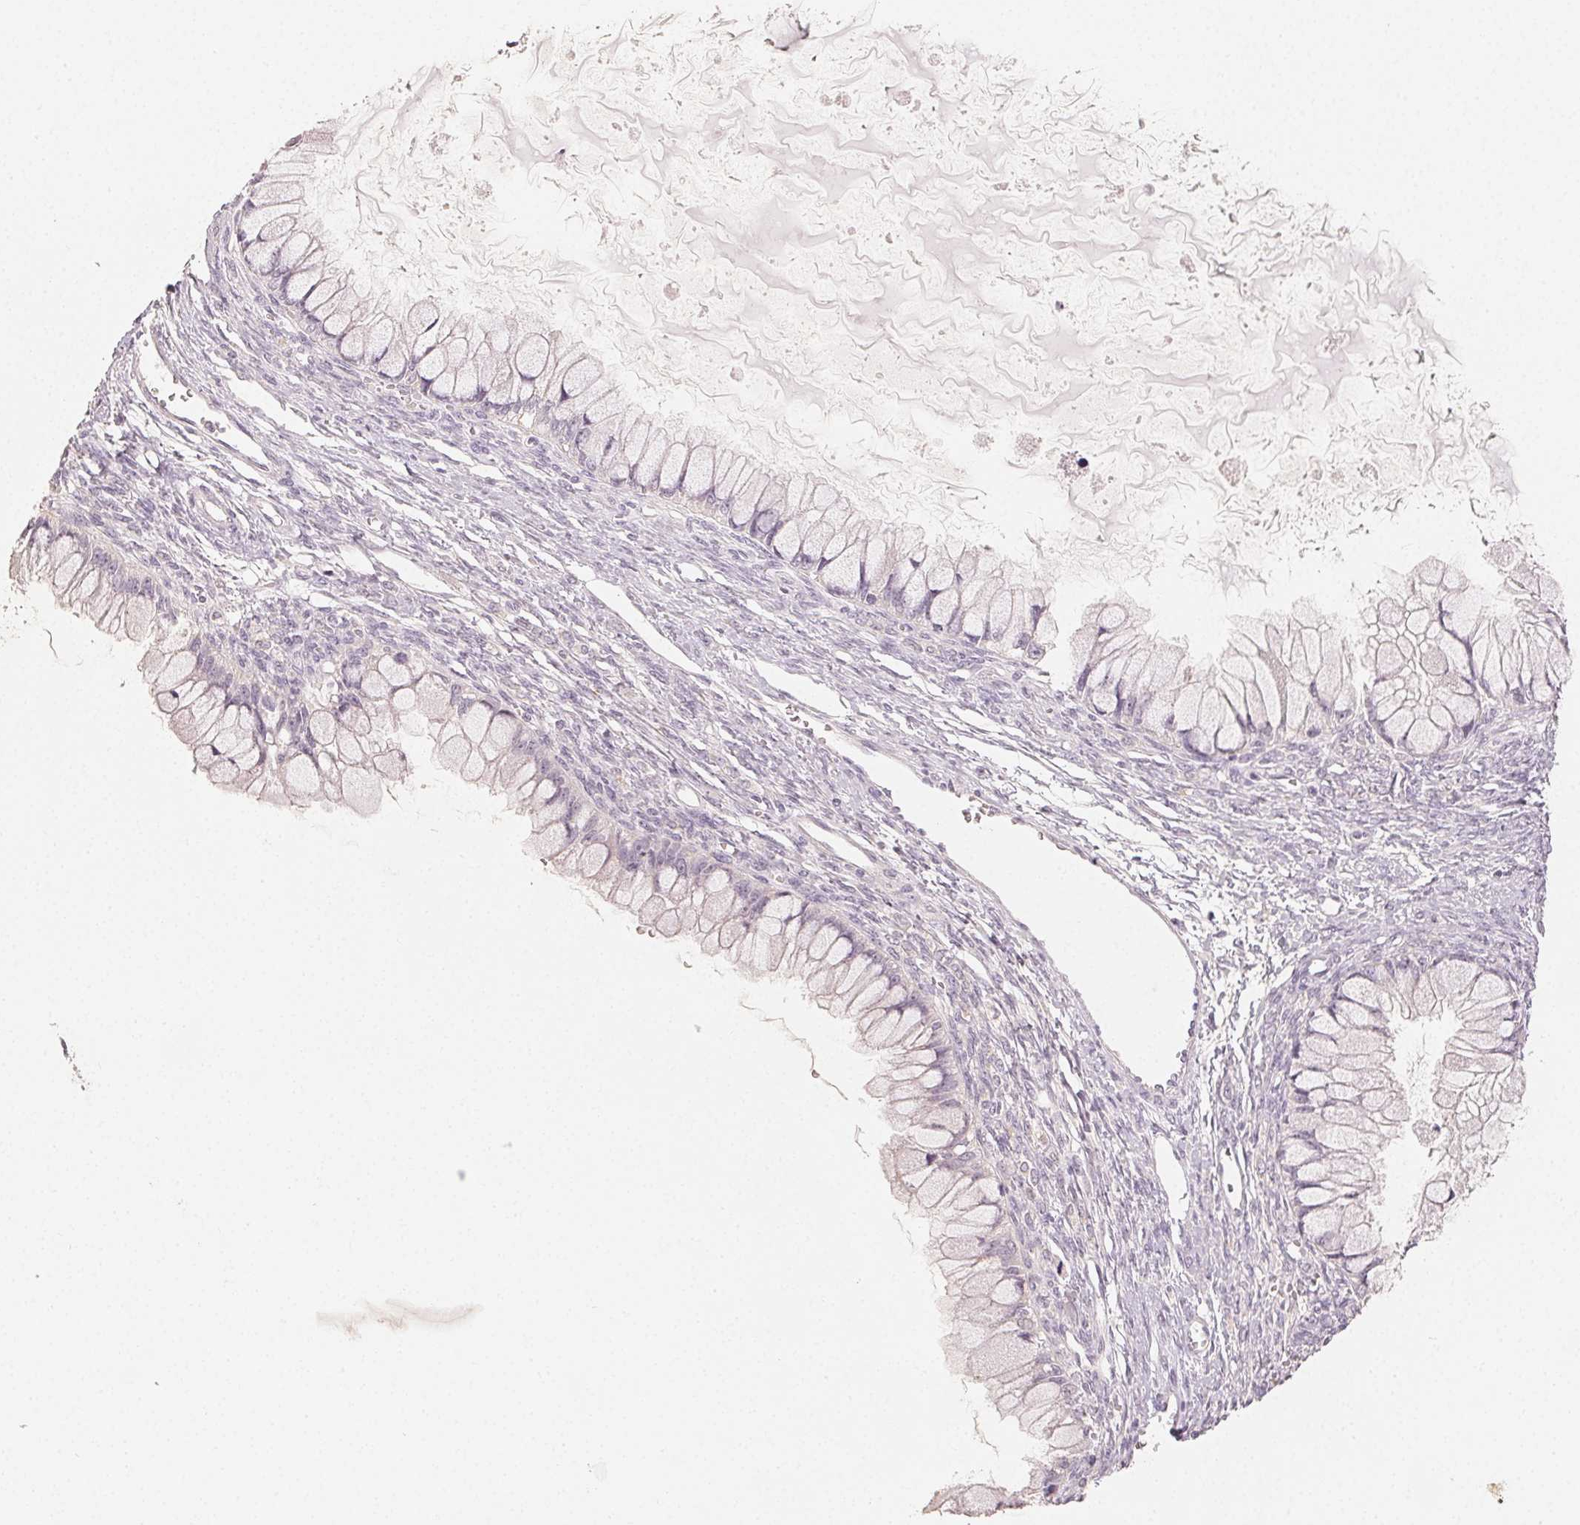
{"staining": {"intensity": "negative", "quantity": "none", "location": "none"}, "tissue": "ovarian cancer", "cell_type": "Tumor cells", "image_type": "cancer", "snomed": [{"axis": "morphology", "description": "Cystadenocarcinoma, mucinous, NOS"}, {"axis": "topography", "description": "Ovary"}], "caption": "Protein analysis of ovarian cancer exhibits no significant staining in tumor cells. (Brightfield microscopy of DAB IHC at high magnification).", "gene": "LVRN", "patient": {"sex": "female", "age": 34}}